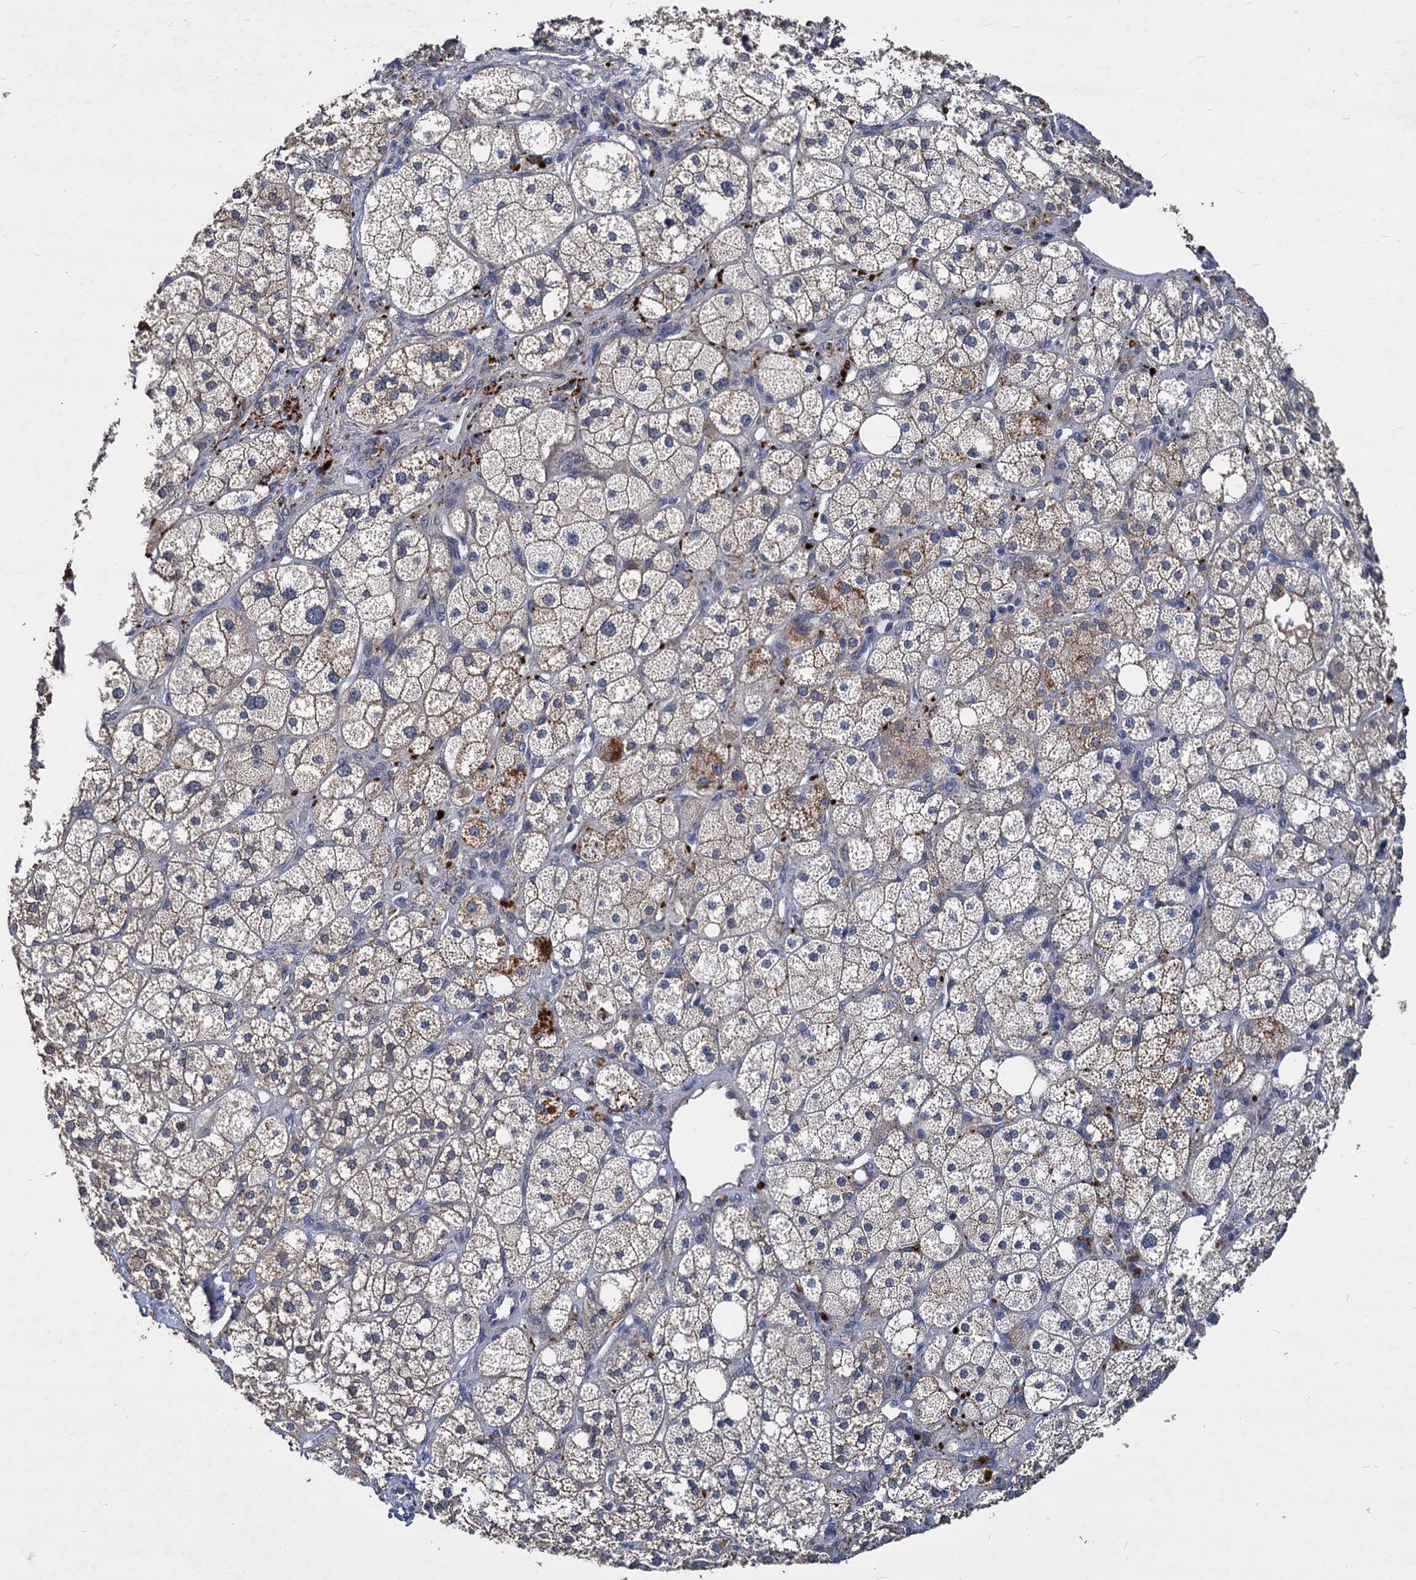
{"staining": {"intensity": "moderate", "quantity": "25%-75%", "location": "cytoplasmic/membranous"}, "tissue": "adrenal gland", "cell_type": "Glandular cells", "image_type": "normal", "snomed": [{"axis": "morphology", "description": "Normal tissue, NOS"}, {"axis": "topography", "description": "Adrenal gland"}], "caption": "A medium amount of moderate cytoplasmic/membranous staining is appreciated in about 25%-75% of glandular cells in benign adrenal gland. (IHC, brightfield microscopy, high magnification).", "gene": "CCDC184", "patient": {"sex": "male", "age": 61}}